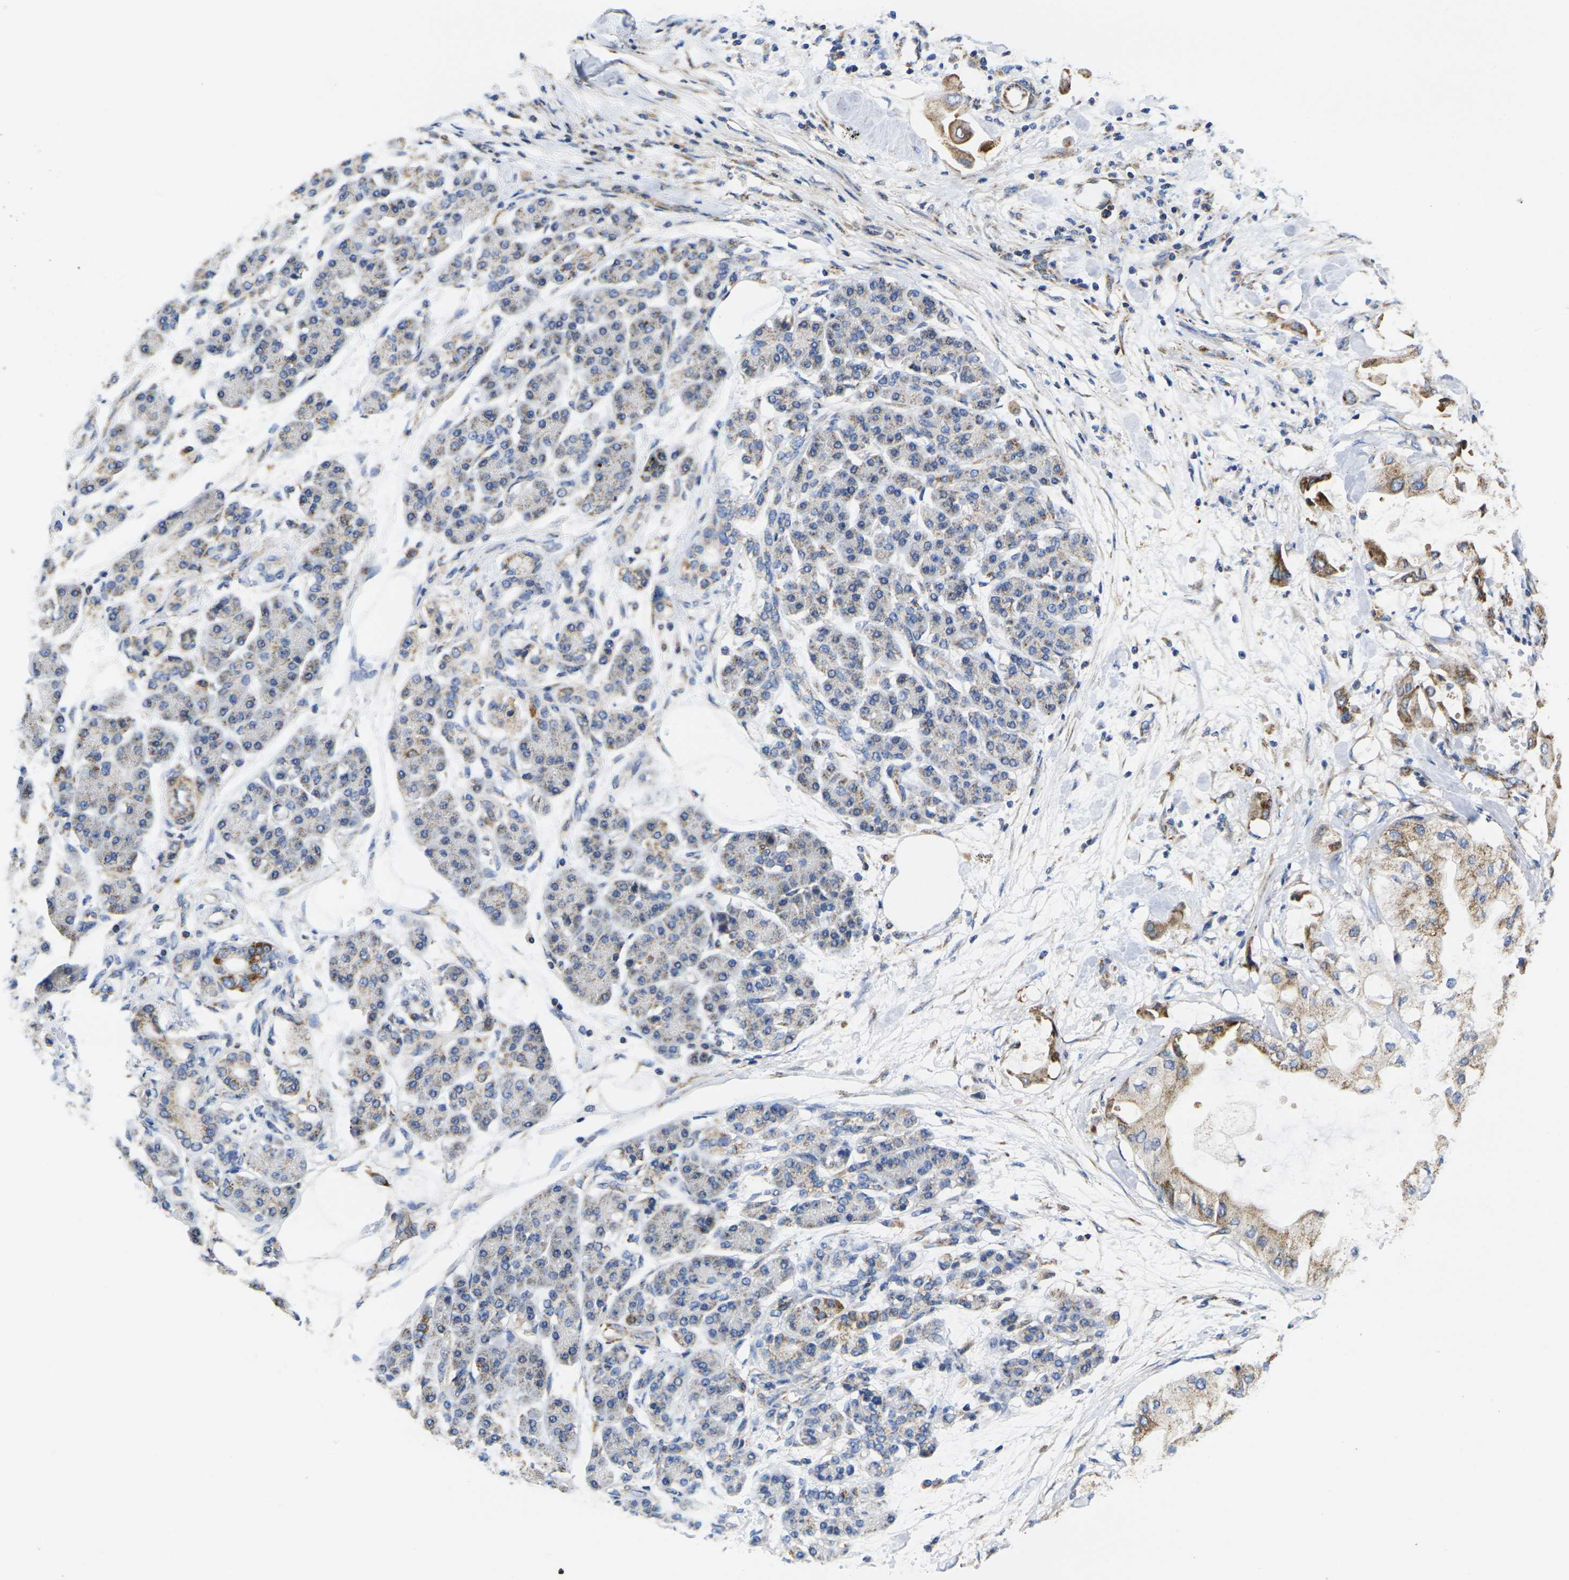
{"staining": {"intensity": "moderate", "quantity": "<25%", "location": "cytoplasmic/membranous"}, "tissue": "pancreatic cancer", "cell_type": "Tumor cells", "image_type": "cancer", "snomed": [{"axis": "morphology", "description": "Adenocarcinoma, NOS"}, {"axis": "morphology", "description": "Adenocarcinoma, metastatic, NOS"}, {"axis": "topography", "description": "Lymph node"}, {"axis": "topography", "description": "Pancreas"}, {"axis": "topography", "description": "Duodenum"}], "caption": "DAB immunohistochemical staining of human pancreatic metastatic adenocarcinoma reveals moderate cytoplasmic/membranous protein positivity in about <25% of tumor cells.", "gene": "P2RY11", "patient": {"sex": "female", "age": 64}}